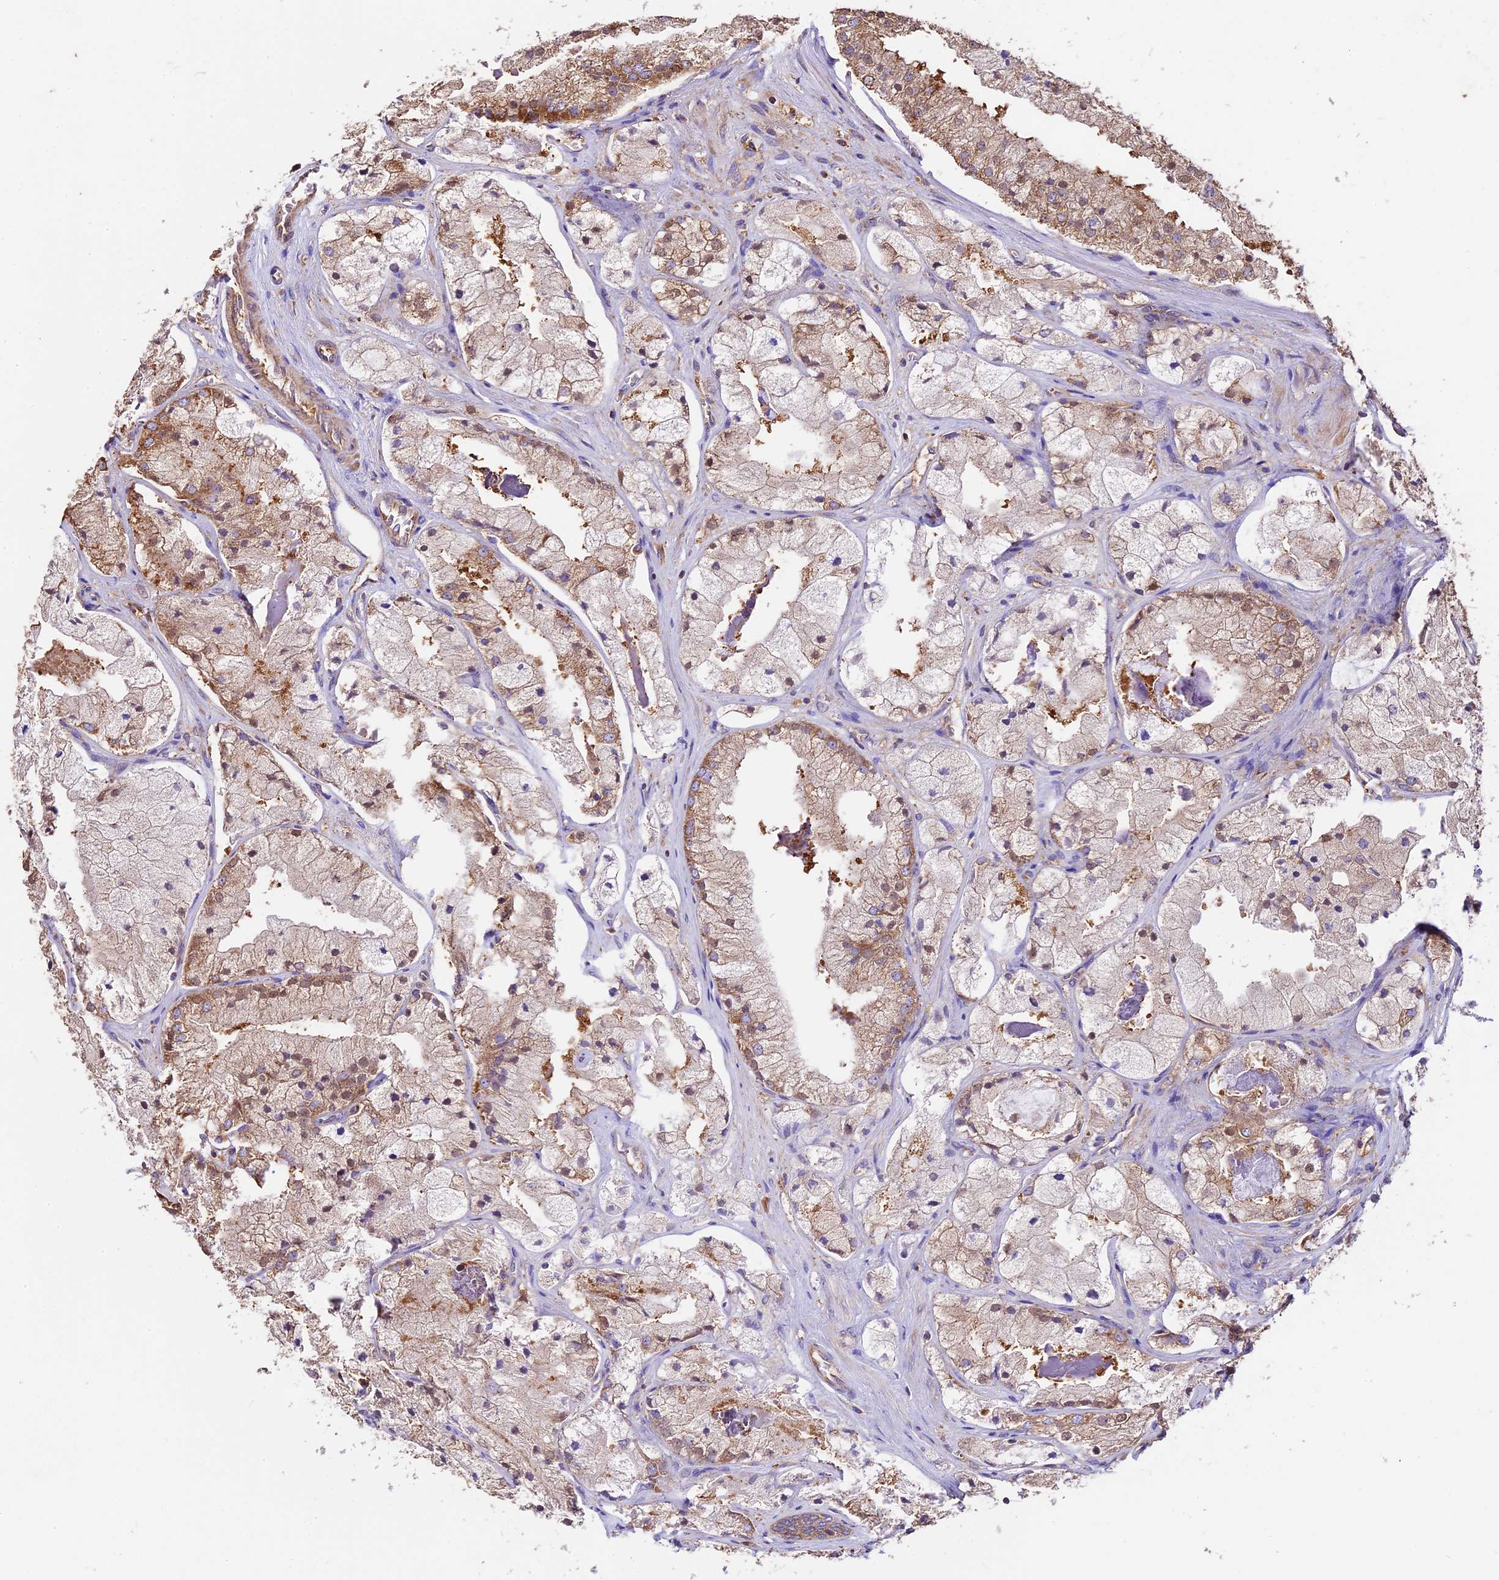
{"staining": {"intensity": "moderate", "quantity": "25%-75%", "location": "cytoplasmic/membranous"}, "tissue": "prostate cancer", "cell_type": "Tumor cells", "image_type": "cancer", "snomed": [{"axis": "morphology", "description": "Adenocarcinoma, High grade"}, {"axis": "topography", "description": "Prostate"}], "caption": "Moderate cytoplasmic/membranous expression for a protein is identified in about 25%-75% of tumor cells of prostate cancer (high-grade adenocarcinoma) using immunohistochemistry.", "gene": "KARS1", "patient": {"sex": "male", "age": 50}}